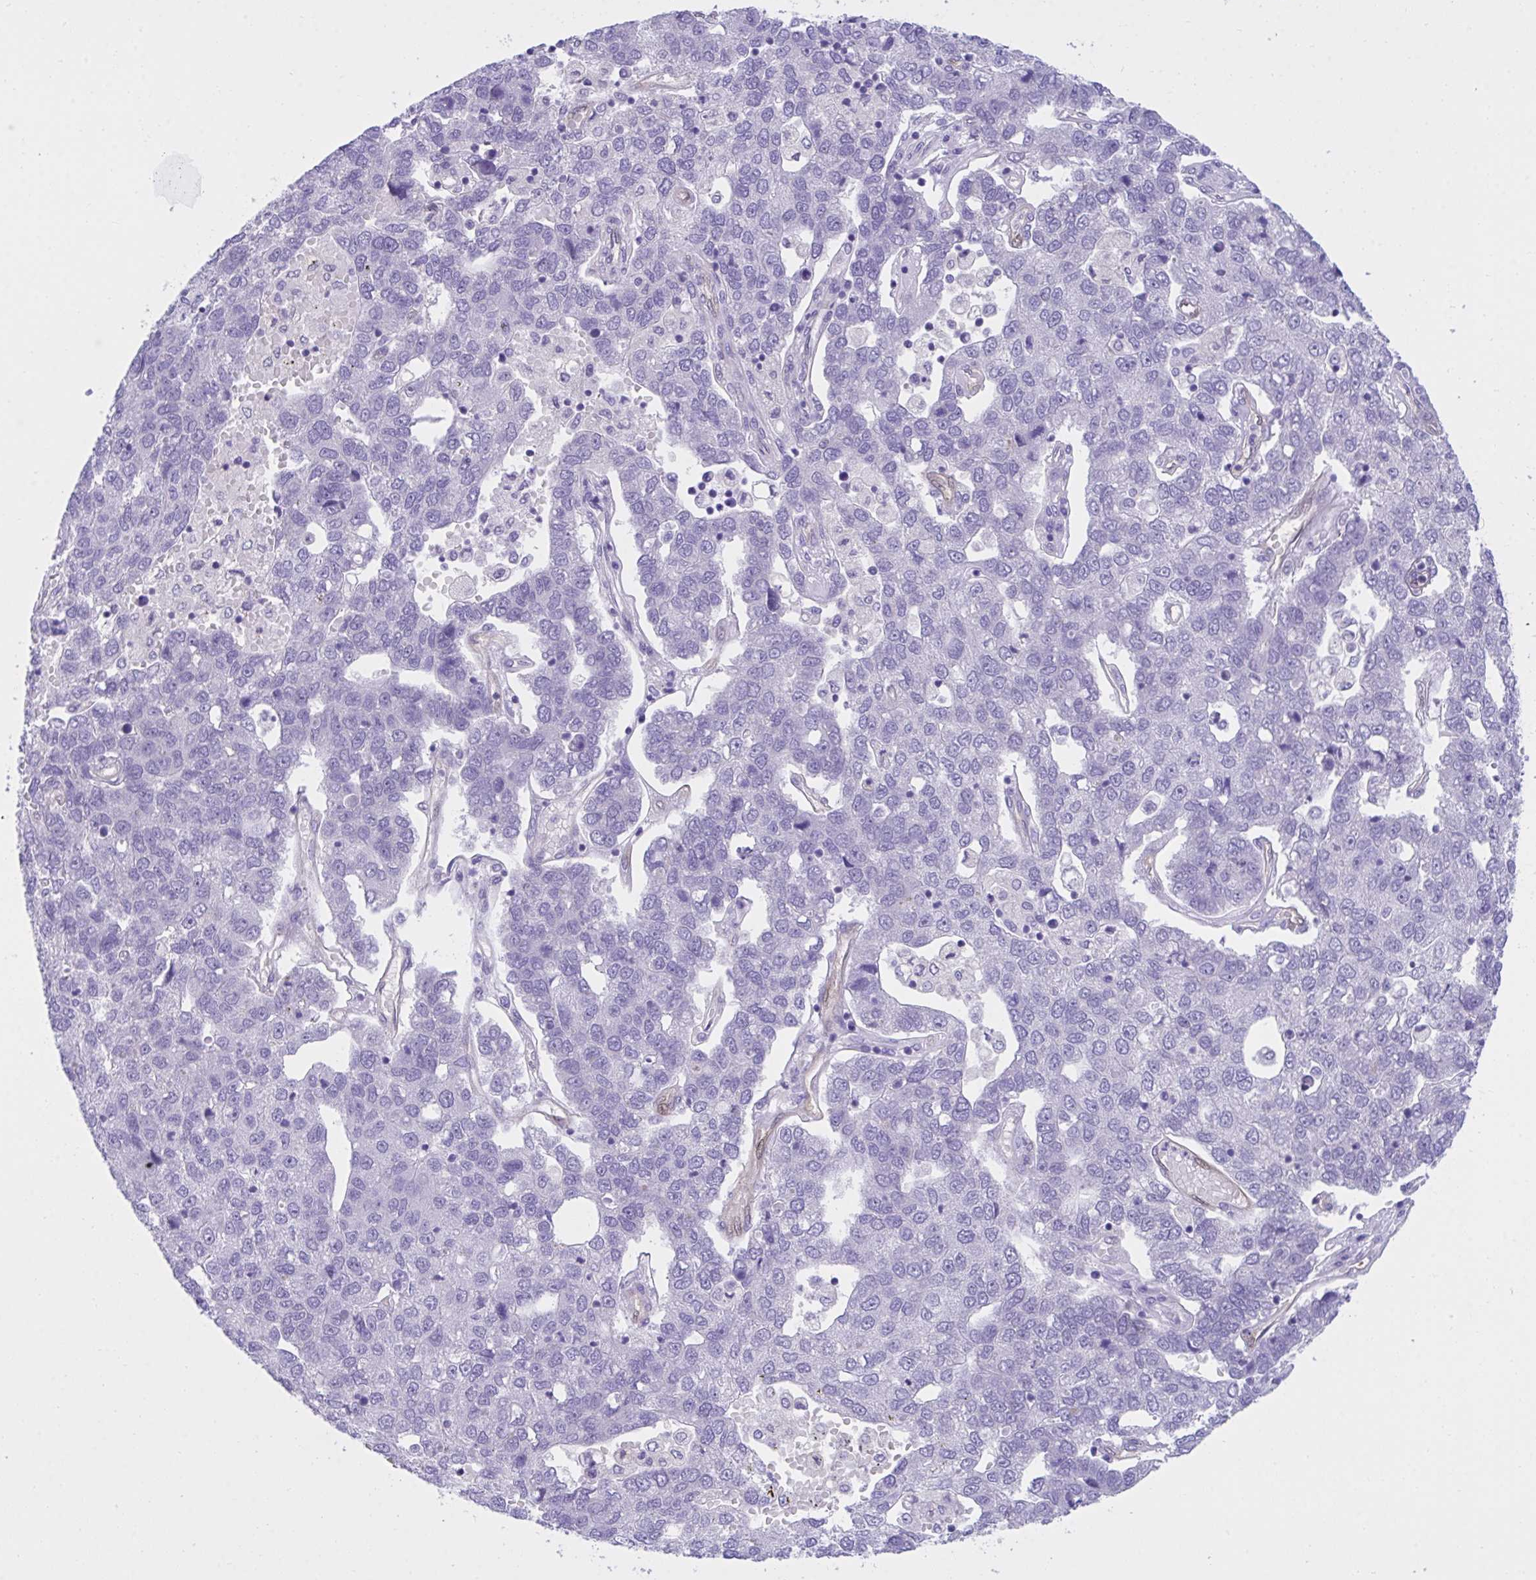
{"staining": {"intensity": "negative", "quantity": "none", "location": "none"}, "tissue": "pancreatic cancer", "cell_type": "Tumor cells", "image_type": "cancer", "snomed": [{"axis": "morphology", "description": "Adenocarcinoma, NOS"}, {"axis": "topography", "description": "Pancreas"}], "caption": "This is an immunohistochemistry (IHC) photomicrograph of pancreatic cancer (adenocarcinoma). There is no expression in tumor cells.", "gene": "PGM2L1", "patient": {"sex": "female", "age": 61}}